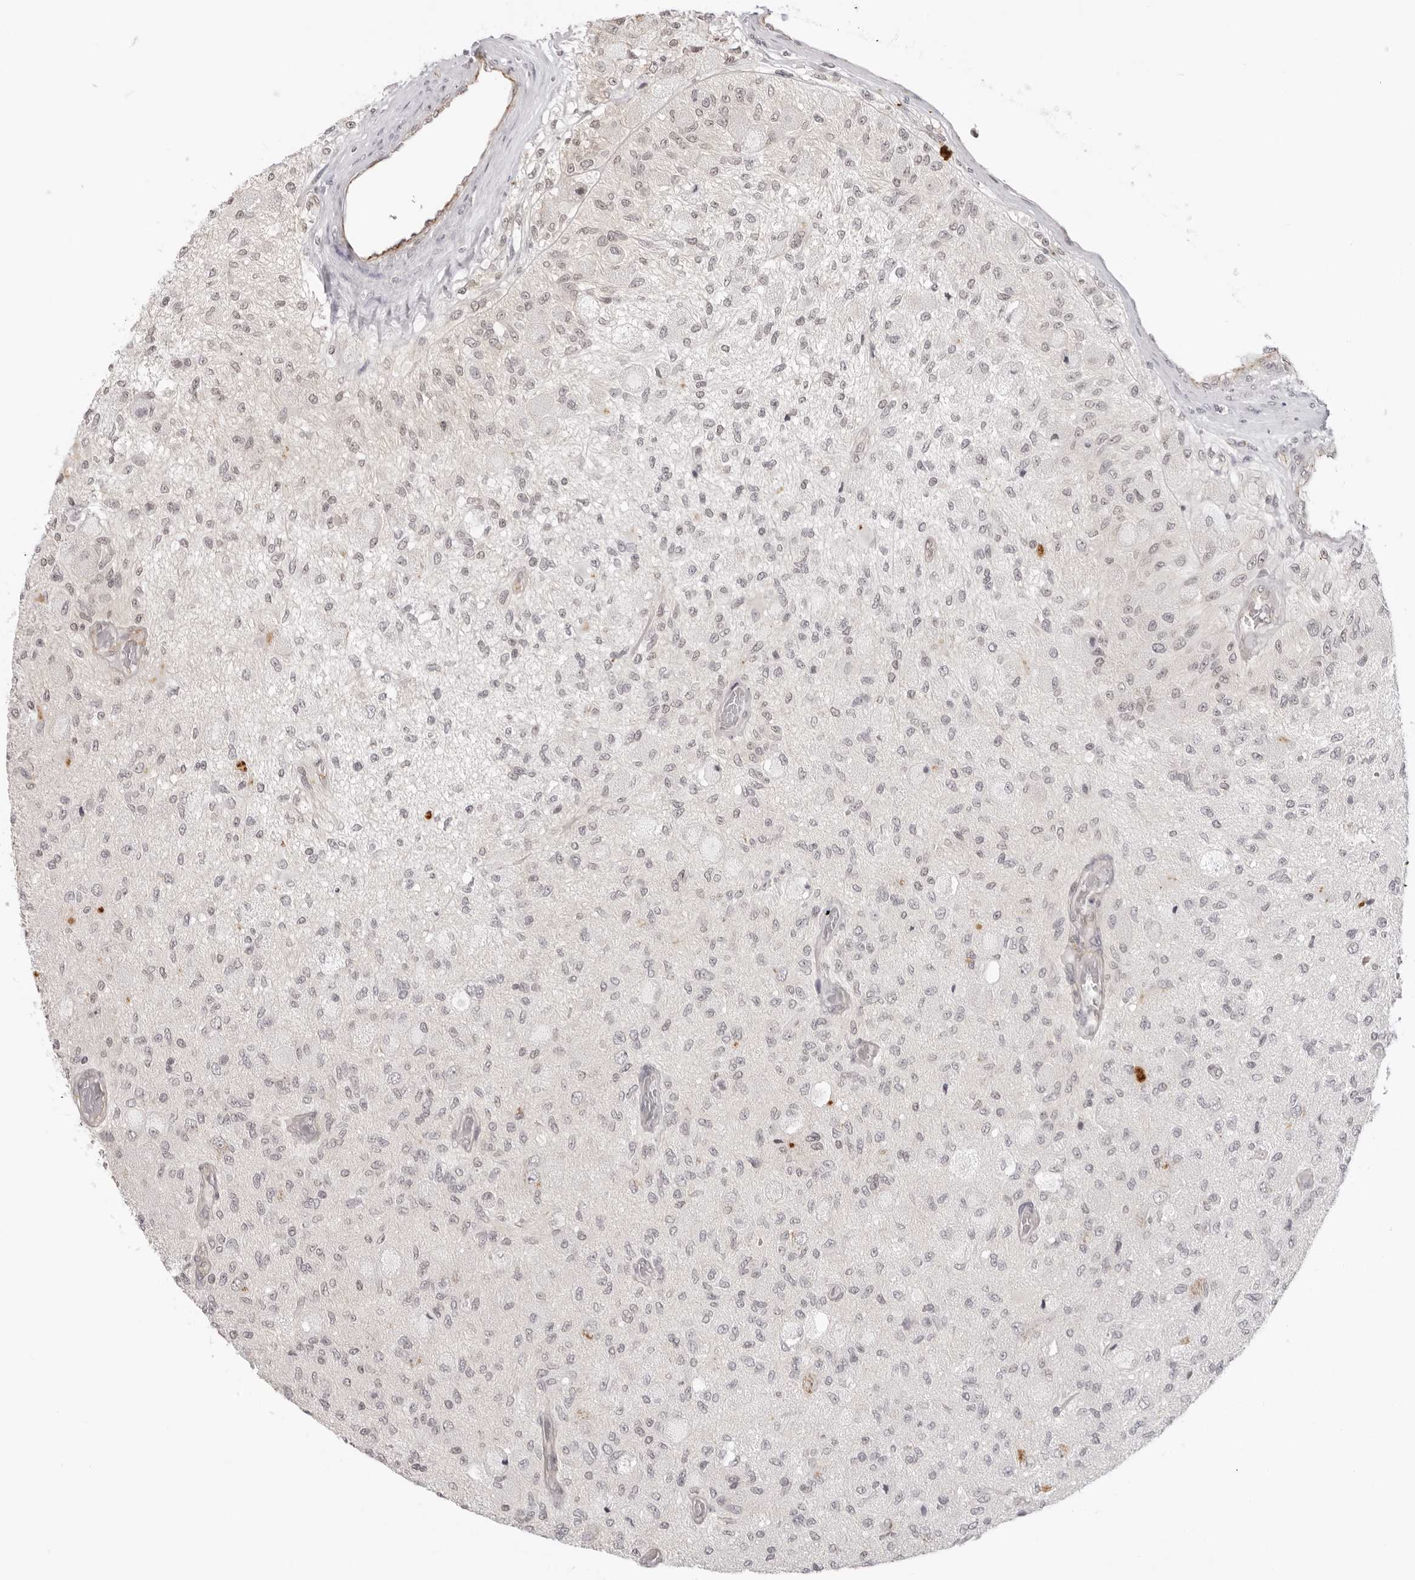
{"staining": {"intensity": "negative", "quantity": "none", "location": "none"}, "tissue": "glioma", "cell_type": "Tumor cells", "image_type": "cancer", "snomed": [{"axis": "morphology", "description": "Normal tissue, NOS"}, {"axis": "morphology", "description": "Glioma, malignant, High grade"}, {"axis": "topography", "description": "Cerebral cortex"}], "caption": "Immunohistochemical staining of glioma shows no significant expression in tumor cells.", "gene": "TRAPPC3", "patient": {"sex": "male", "age": 77}}